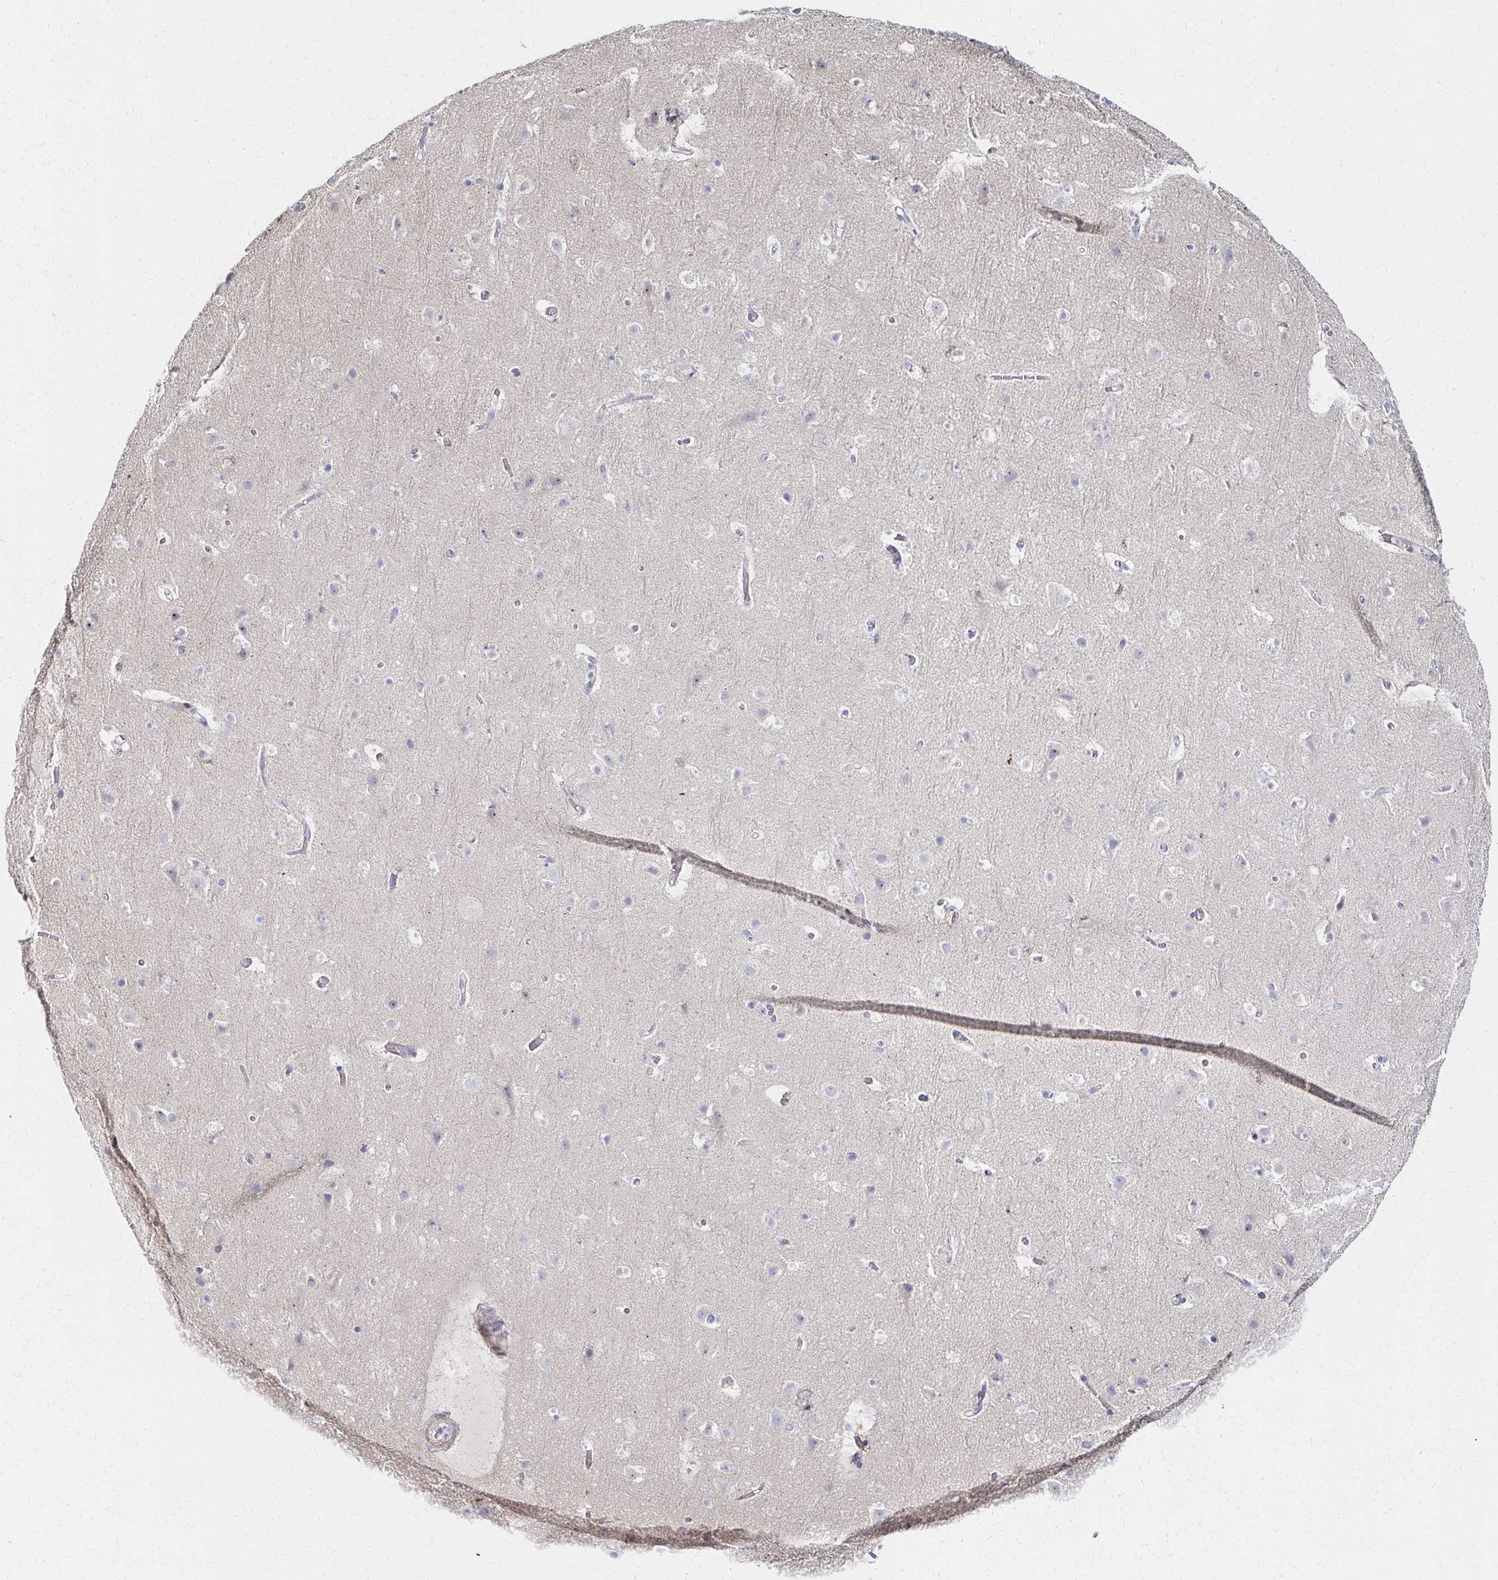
{"staining": {"intensity": "negative", "quantity": "none", "location": "none"}, "tissue": "cerebral cortex", "cell_type": "Endothelial cells", "image_type": "normal", "snomed": [{"axis": "morphology", "description": "Normal tissue, NOS"}, {"axis": "topography", "description": "Cerebral cortex"}], "caption": "The histopathology image reveals no staining of endothelial cells in normal cerebral cortex.", "gene": "MAN1A1", "patient": {"sex": "female", "age": 42}}